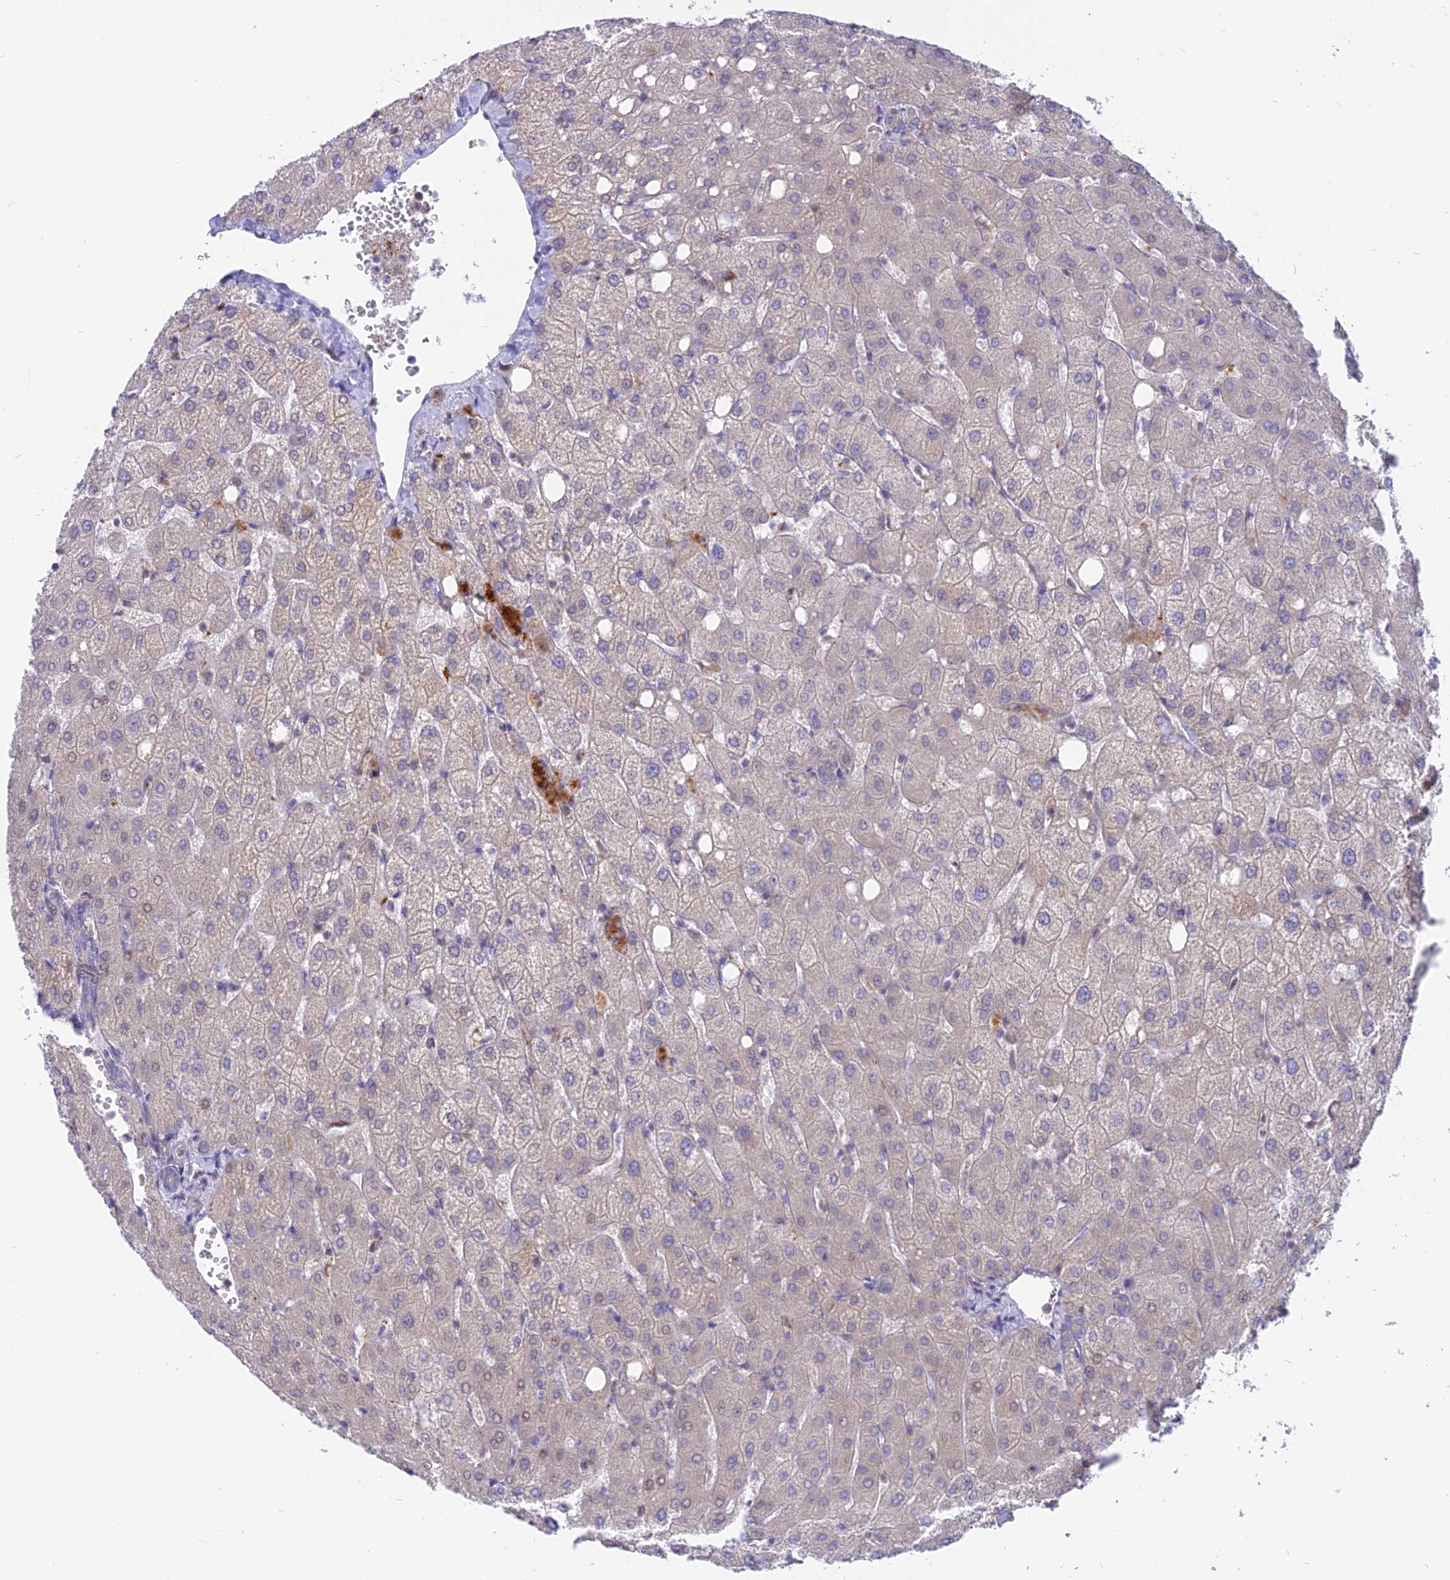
{"staining": {"intensity": "negative", "quantity": "none", "location": "none"}, "tissue": "liver", "cell_type": "Cholangiocytes", "image_type": "normal", "snomed": [{"axis": "morphology", "description": "Normal tissue, NOS"}, {"axis": "topography", "description": "Liver"}], "caption": "There is no significant staining in cholangiocytes of liver. (Immunohistochemistry, brightfield microscopy, high magnification).", "gene": "IL21R", "patient": {"sex": "female", "age": 54}}